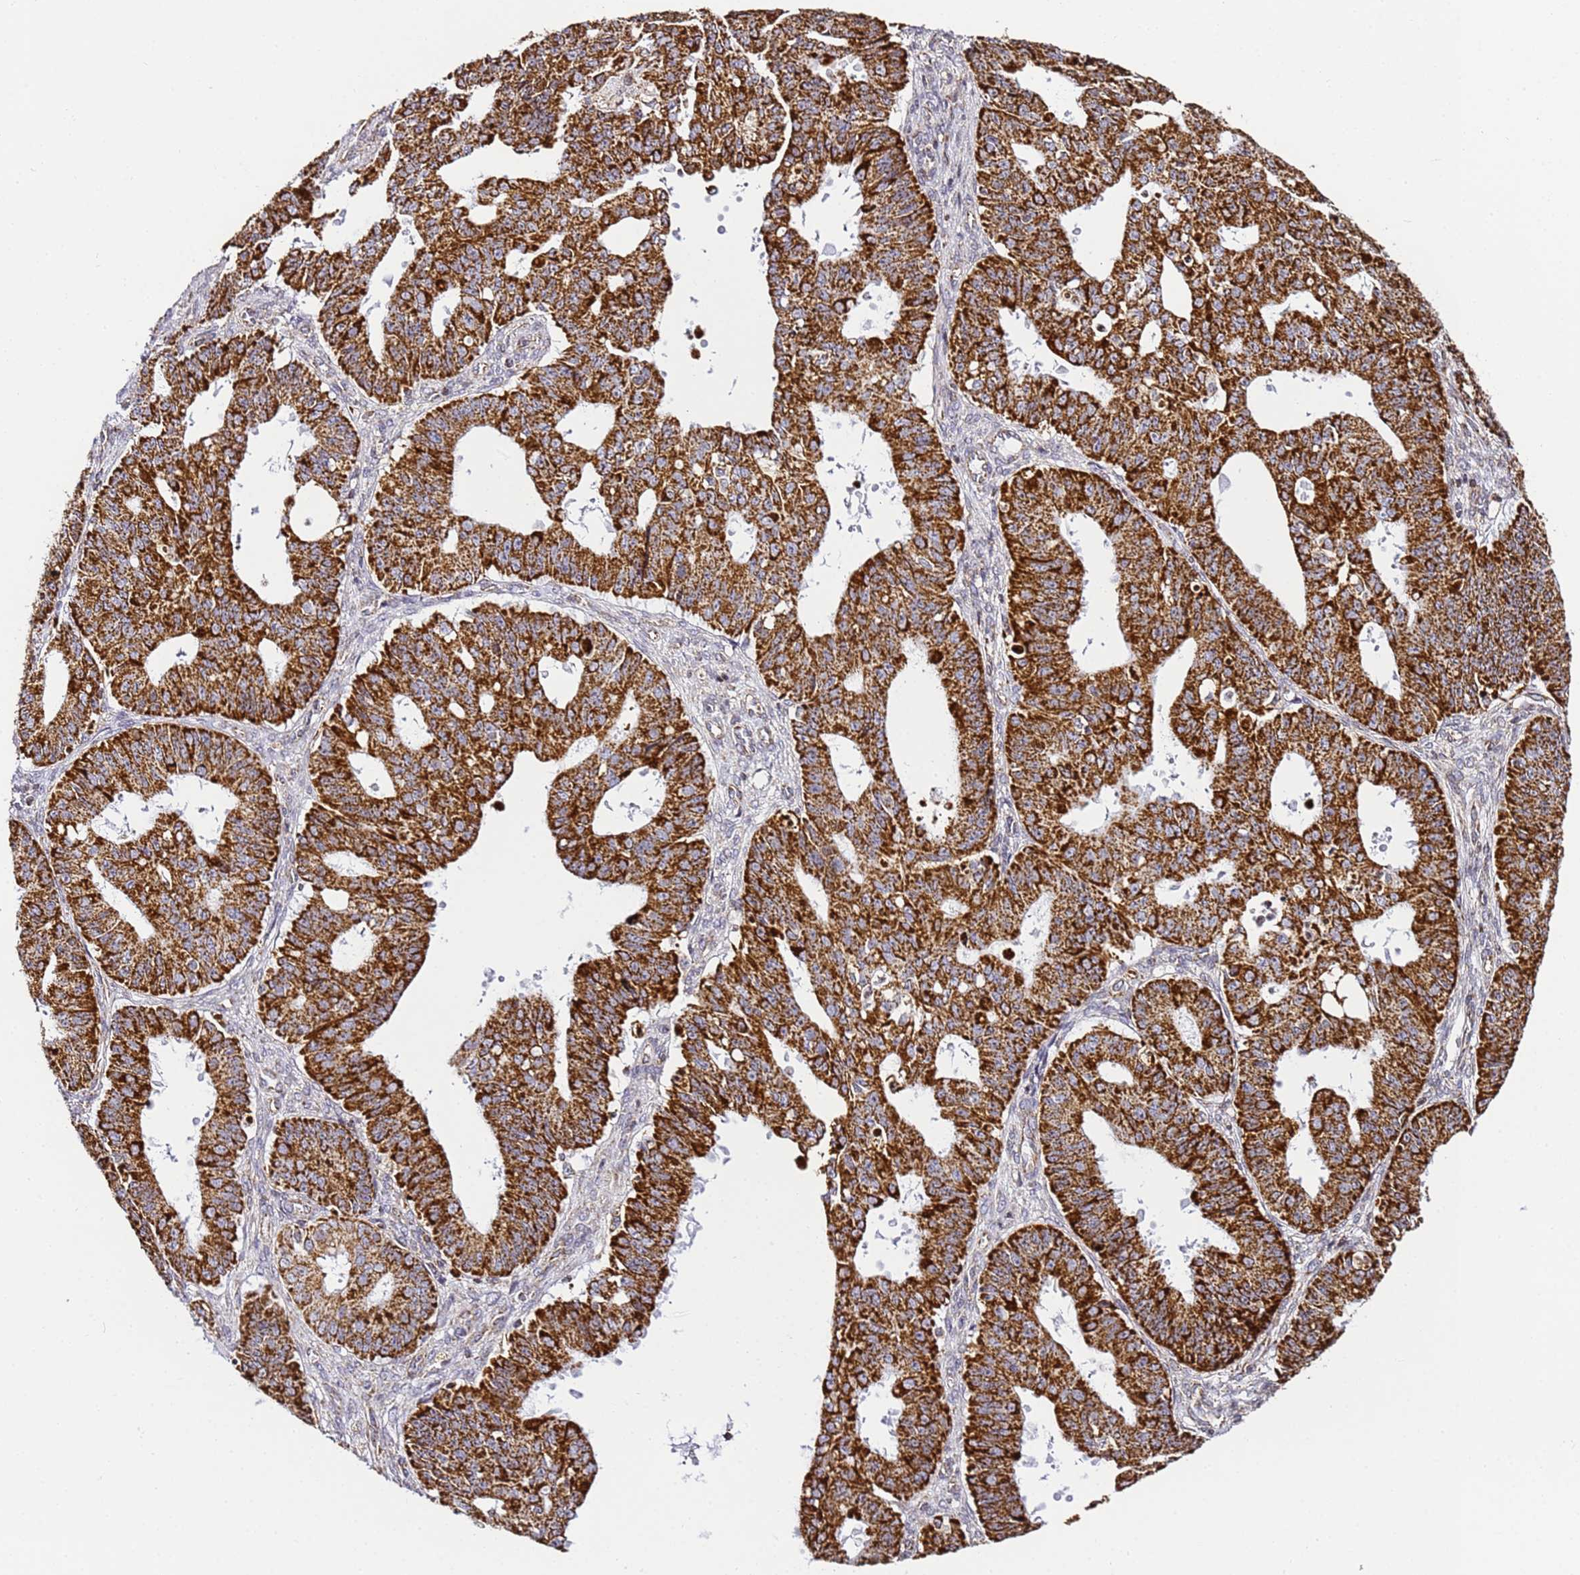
{"staining": {"intensity": "strong", "quantity": ">75%", "location": "cytoplasmic/membranous"}, "tissue": "ovarian cancer", "cell_type": "Tumor cells", "image_type": "cancer", "snomed": [{"axis": "morphology", "description": "Carcinoma, endometroid"}, {"axis": "topography", "description": "Appendix"}, {"axis": "topography", "description": "Ovary"}], "caption": "IHC of human endometroid carcinoma (ovarian) demonstrates high levels of strong cytoplasmic/membranous staining in about >75% of tumor cells.", "gene": "HSPE1", "patient": {"sex": "female", "age": 42}}